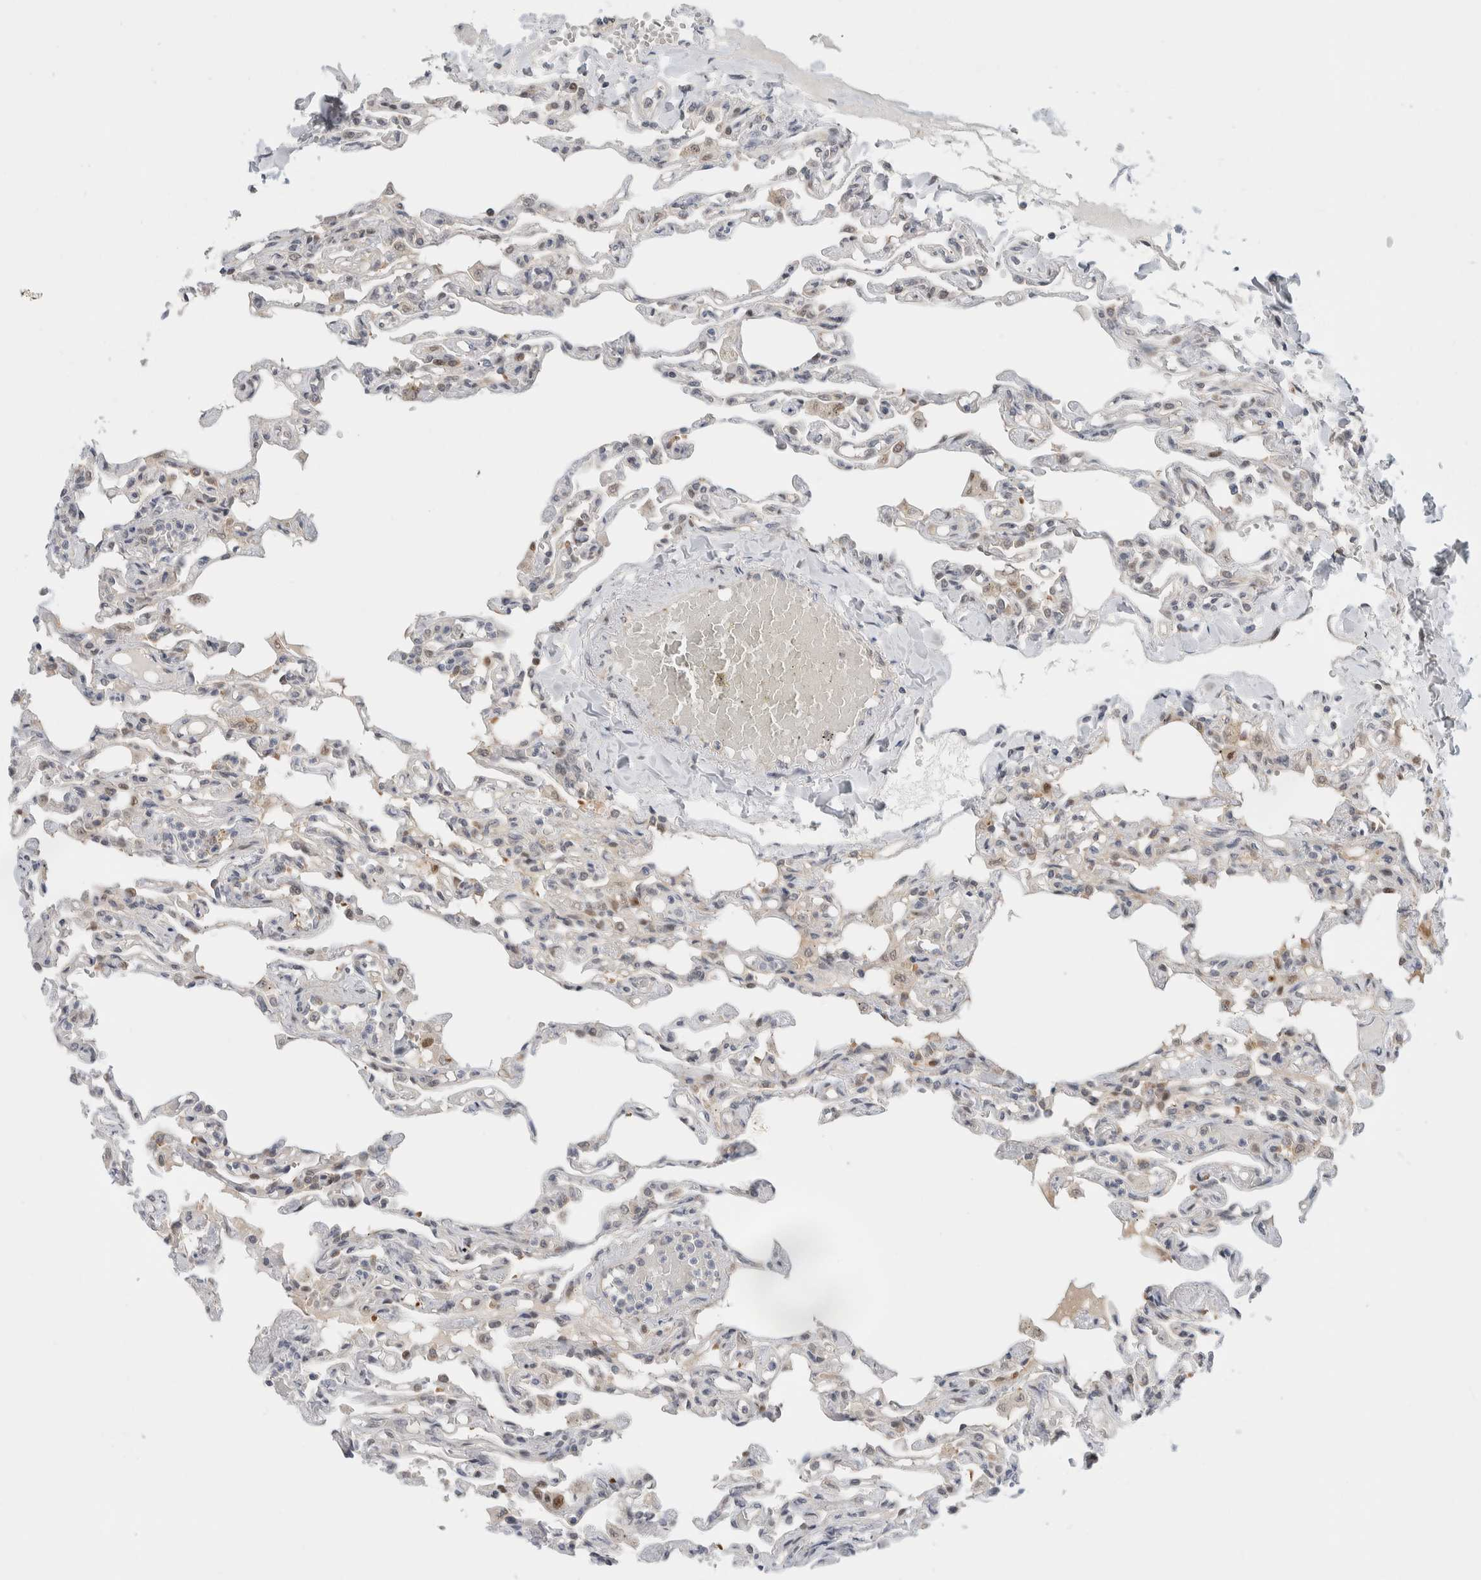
{"staining": {"intensity": "negative", "quantity": "none", "location": "none"}, "tissue": "lung", "cell_type": "Alveolar cells", "image_type": "normal", "snomed": [{"axis": "morphology", "description": "Normal tissue, NOS"}, {"axis": "topography", "description": "Lung"}], "caption": "Lung stained for a protein using IHC demonstrates no staining alveolar cells.", "gene": "NCR3LG1", "patient": {"sex": "male", "age": 21}}